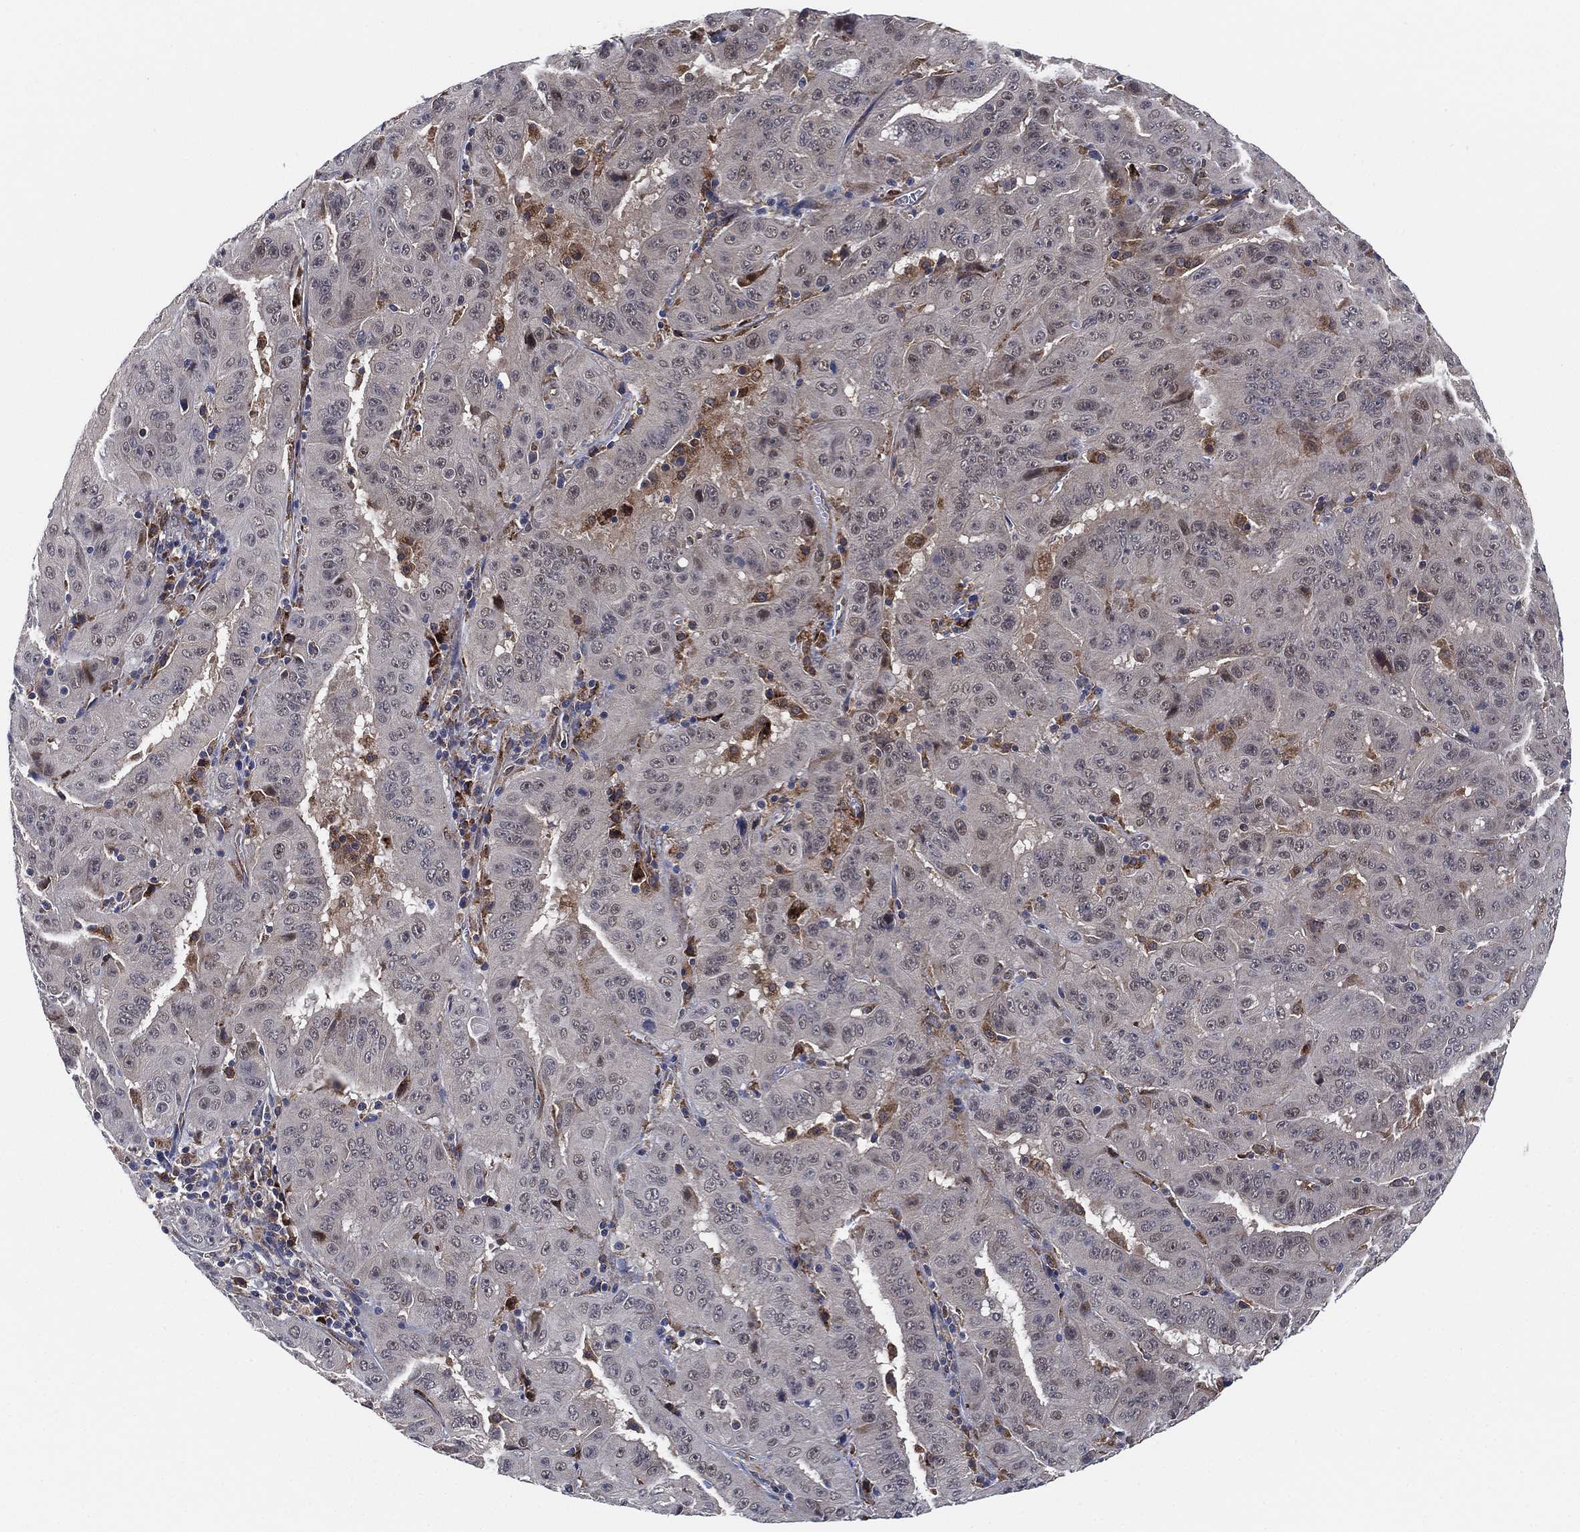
{"staining": {"intensity": "negative", "quantity": "none", "location": "none"}, "tissue": "pancreatic cancer", "cell_type": "Tumor cells", "image_type": "cancer", "snomed": [{"axis": "morphology", "description": "Adenocarcinoma, NOS"}, {"axis": "topography", "description": "Pancreas"}], "caption": "Human pancreatic cancer (adenocarcinoma) stained for a protein using immunohistochemistry (IHC) exhibits no staining in tumor cells.", "gene": "FES", "patient": {"sex": "male", "age": 63}}